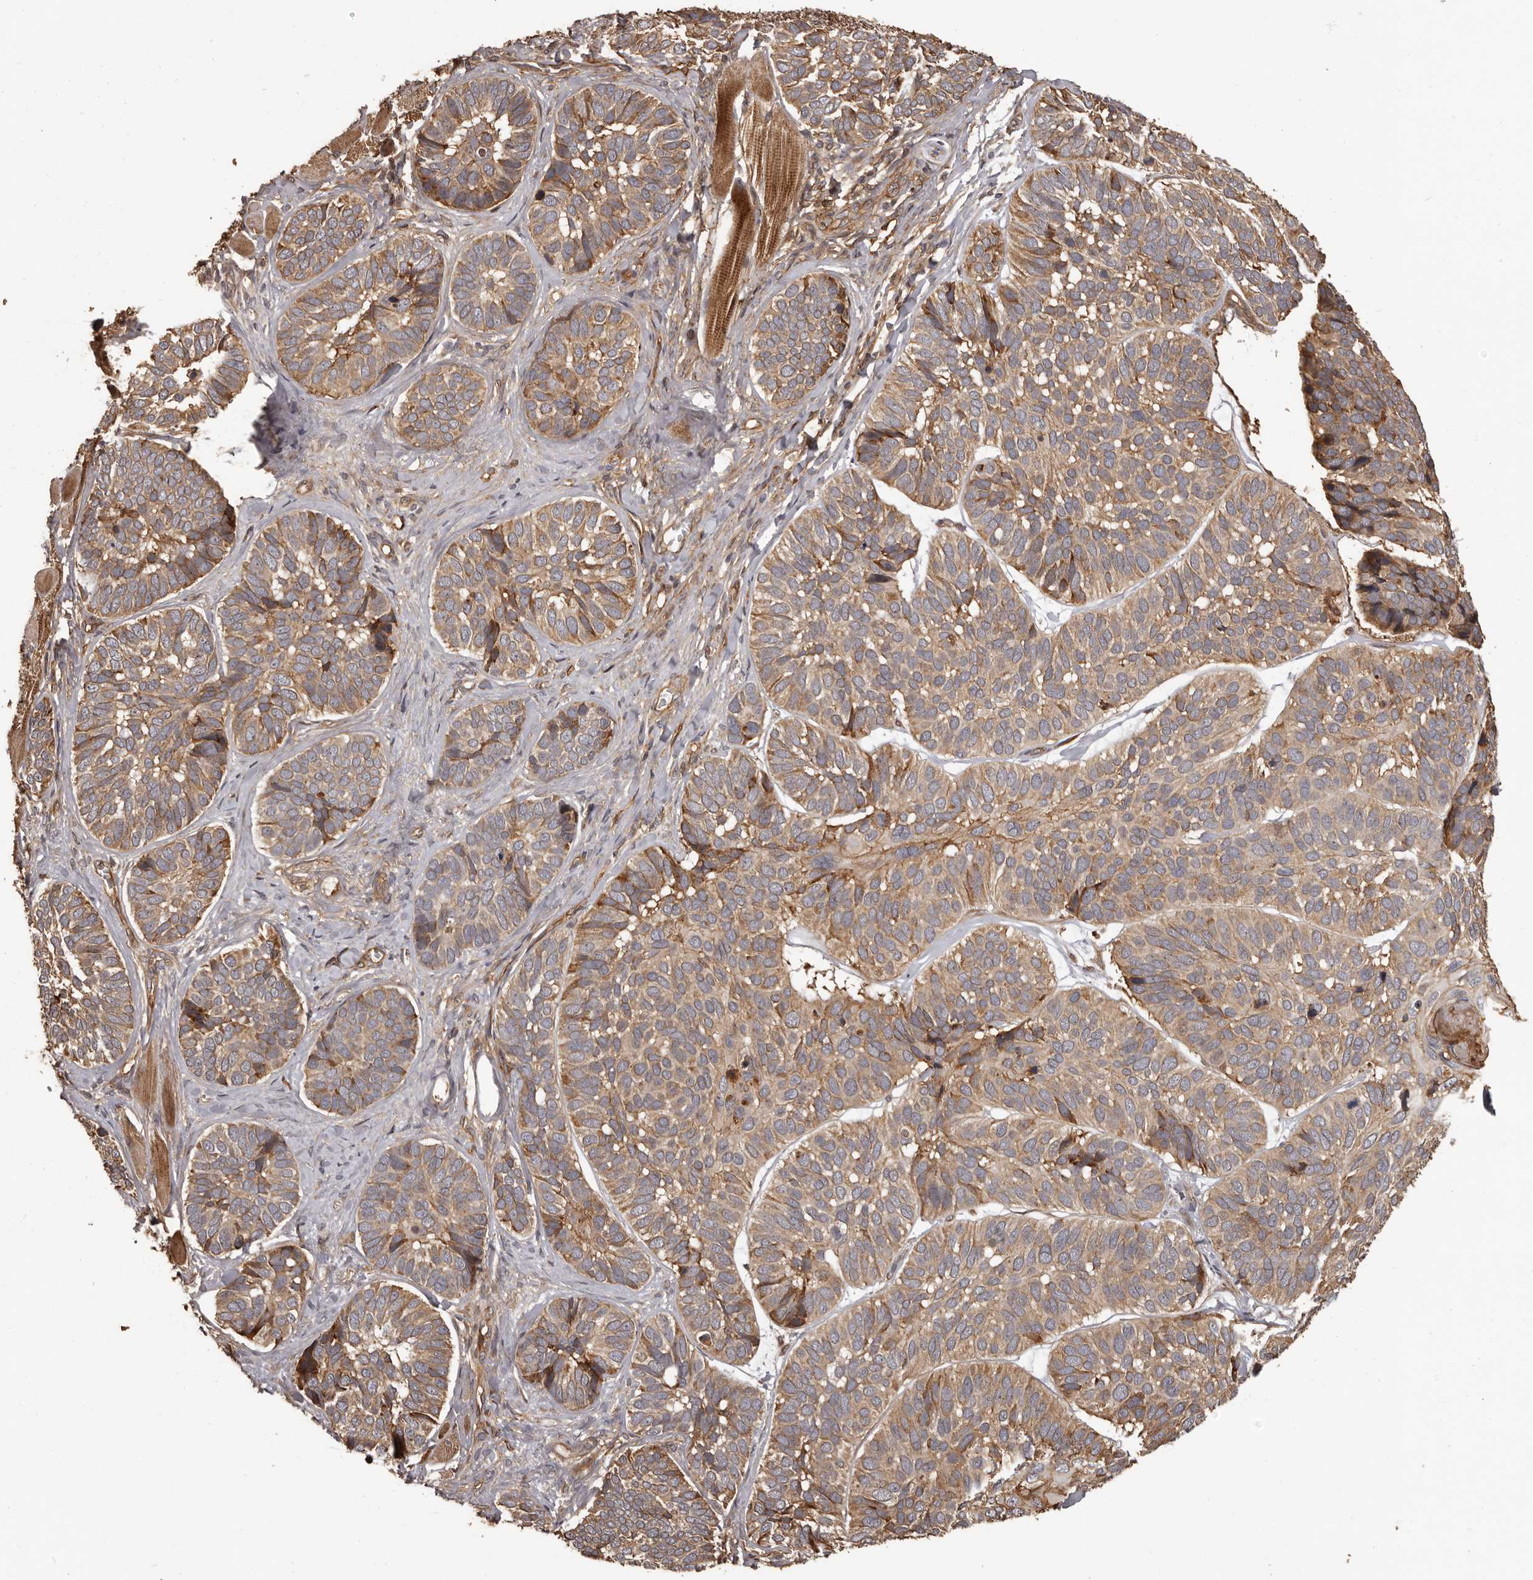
{"staining": {"intensity": "moderate", "quantity": ">75%", "location": "cytoplasmic/membranous"}, "tissue": "skin cancer", "cell_type": "Tumor cells", "image_type": "cancer", "snomed": [{"axis": "morphology", "description": "Basal cell carcinoma"}, {"axis": "topography", "description": "Skin"}], "caption": "Skin cancer was stained to show a protein in brown. There is medium levels of moderate cytoplasmic/membranous staining in approximately >75% of tumor cells.", "gene": "SLITRK6", "patient": {"sex": "male", "age": 62}}